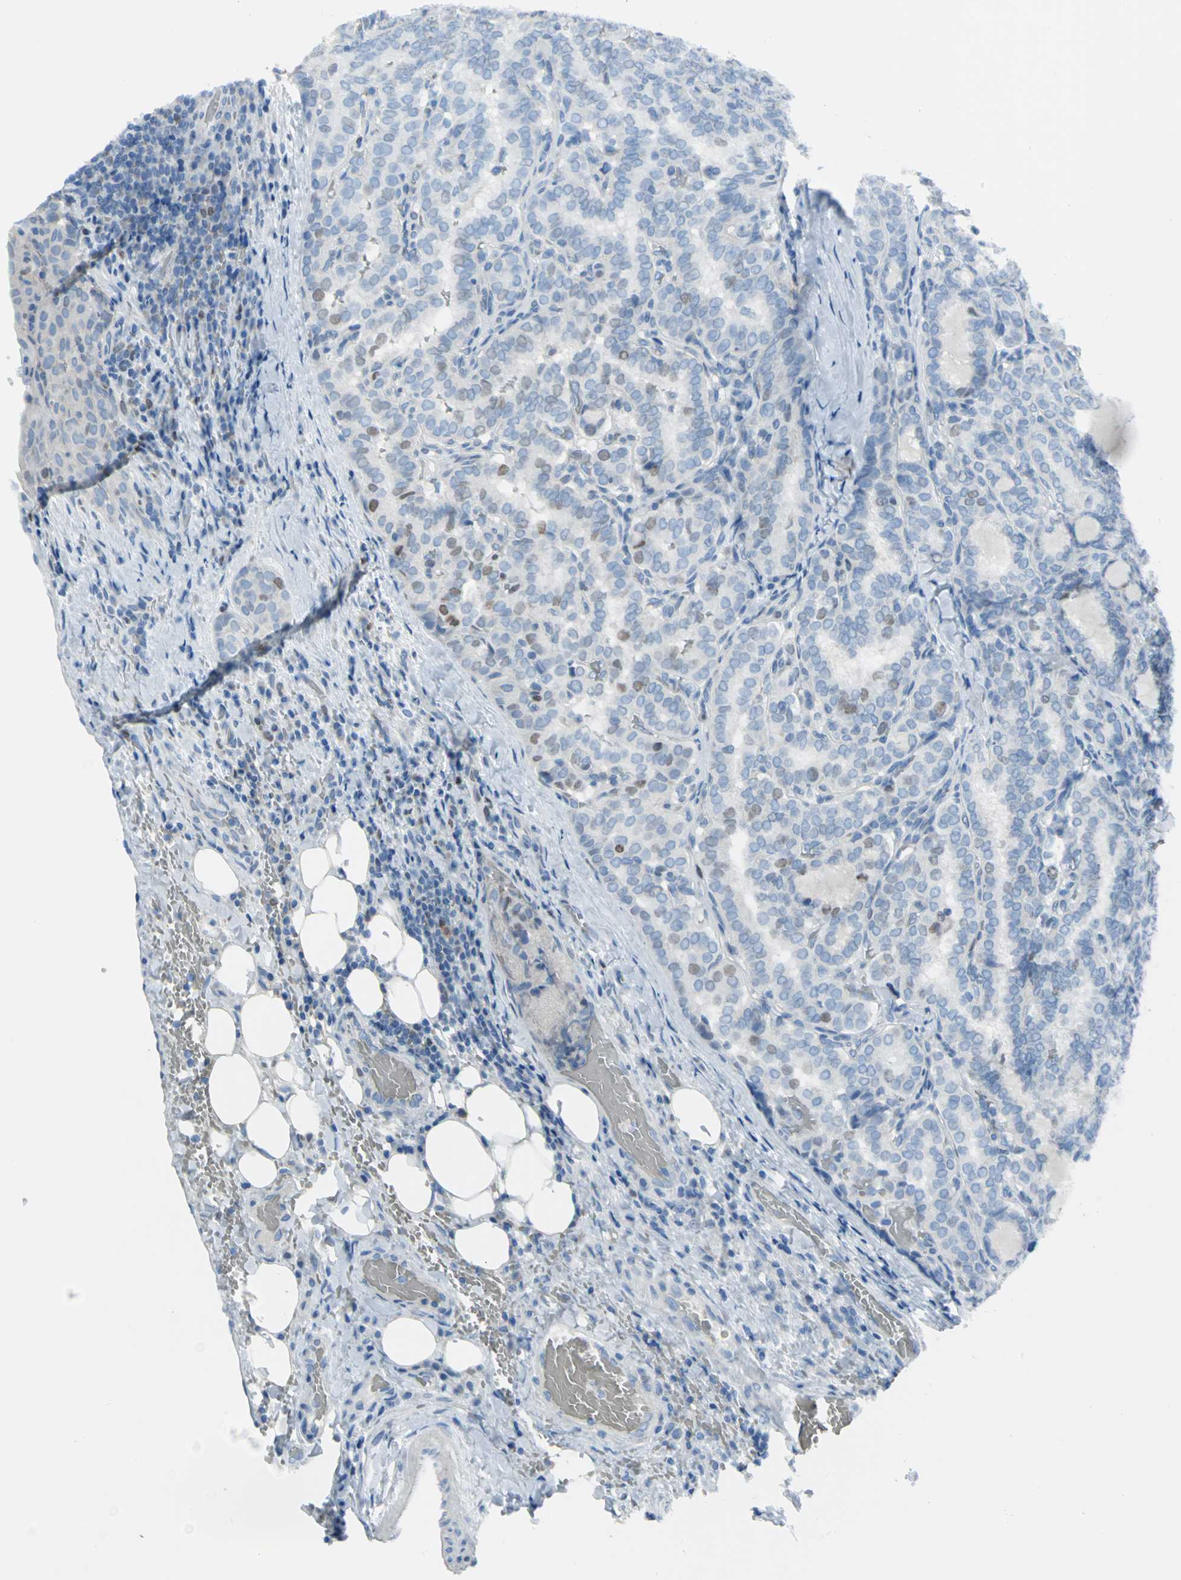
{"staining": {"intensity": "moderate", "quantity": "<25%", "location": "cytoplasmic/membranous"}, "tissue": "thyroid cancer", "cell_type": "Tumor cells", "image_type": "cancer", "snomed": [{"axis": "morphology", "description": "Papillary adenocarcinoma, NOS"}, {"axis": "topography", "description": "Thyroid gland"}], "caption": "Immunohistochemical staining of human thyroid cancer (papillary adenocarcinoma) shows low levels of moderate cytoplasmic/membranous positivity in approximately <25% of tumor cells.", "gene": "MCM3", "patient": {"sex": "female", "age": 30}}